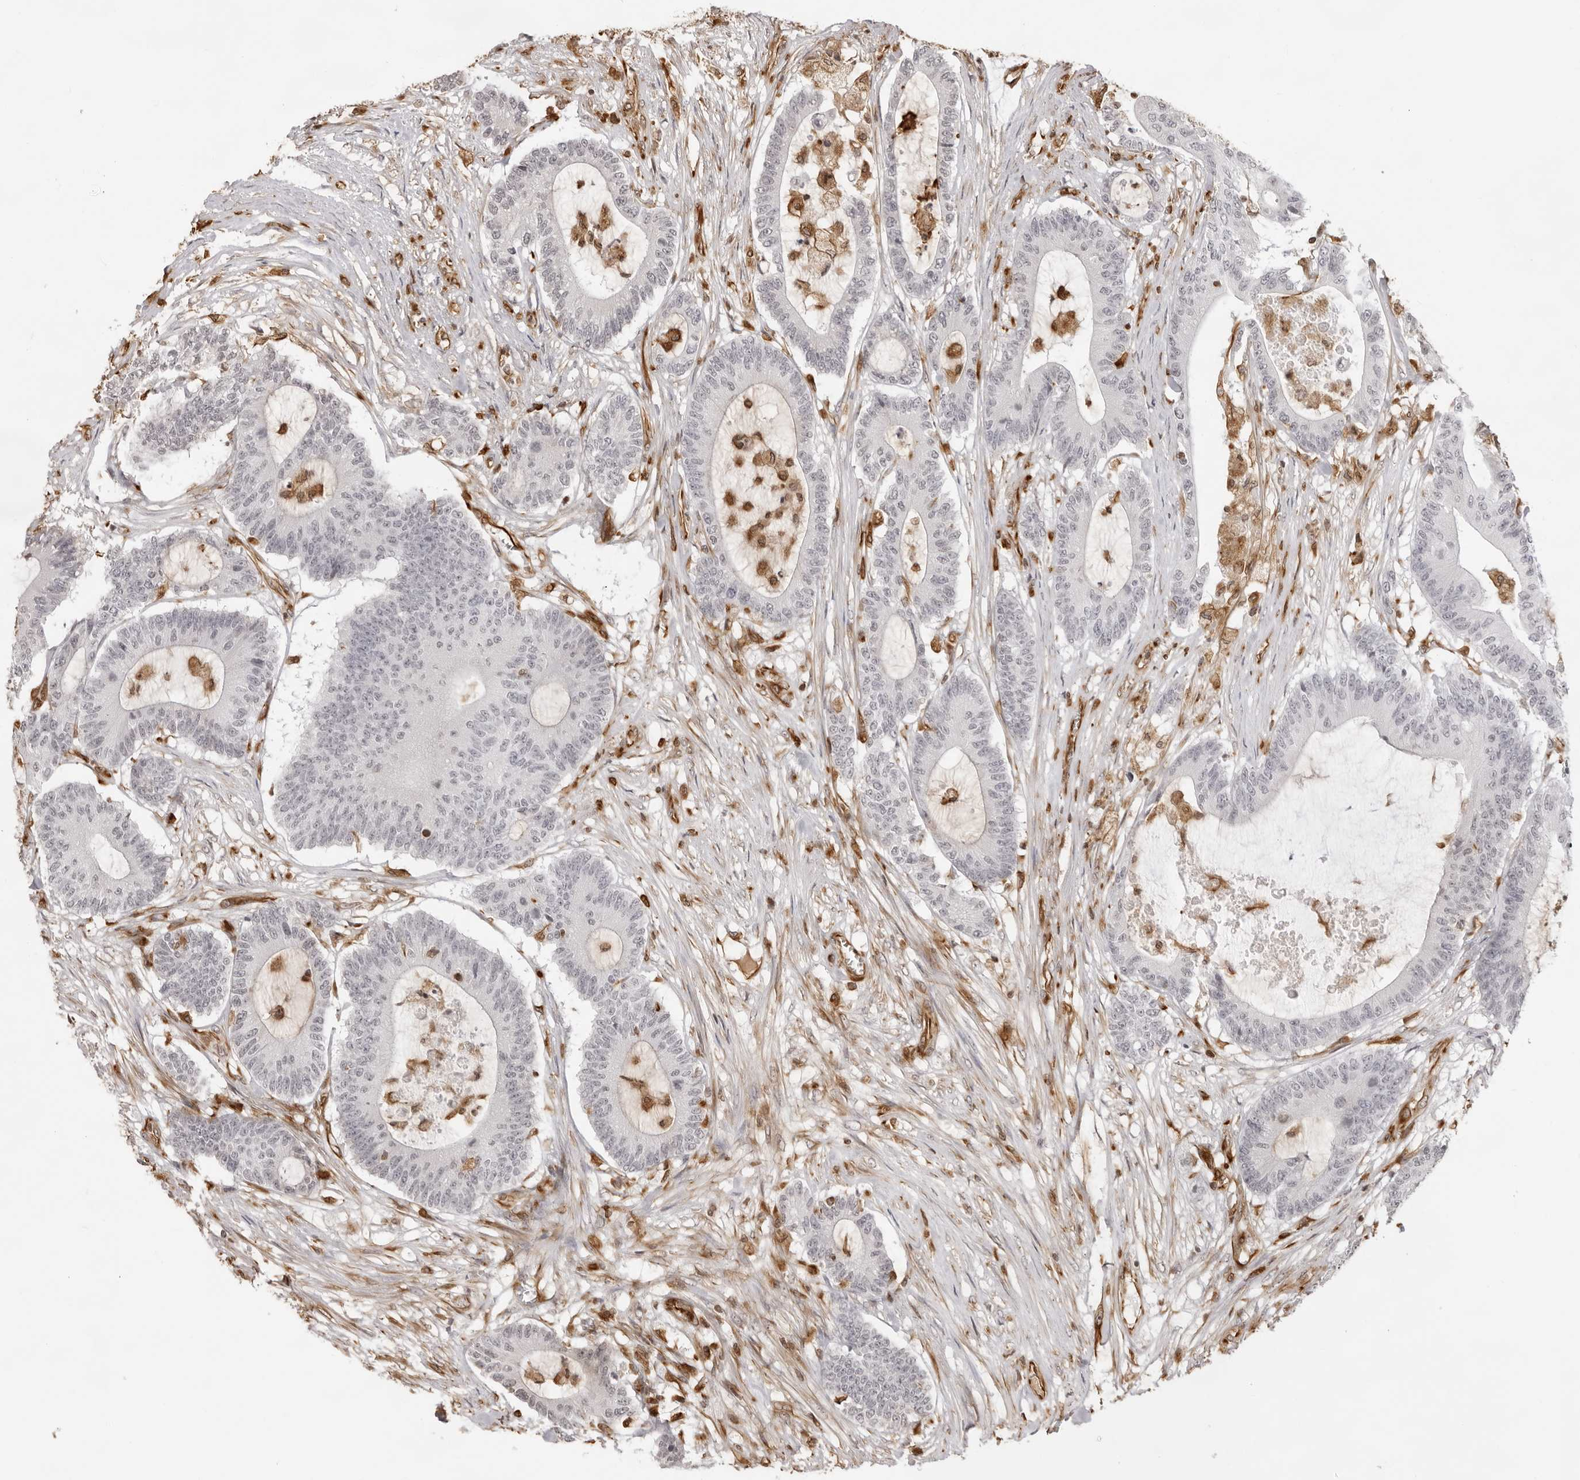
{"staining": {"intensity": "negative", "quantity": "none", "location": "none"}, "tissue": "colorectal cancer", "cell_type": "Tumor cells", "image_type": "cancer", "snomed": [{"axis": "morphology", "description": "Adenocarcinoma, NOS"}, {"axis": "topography", "description": "Colon"}], "caption": "DAB immunohistochemical staining of human colorectal cancer exhibits no significant positivity in tumor cells.", "gene": "DYNLT5", "patient": {"sex": "female", "age": 84}}